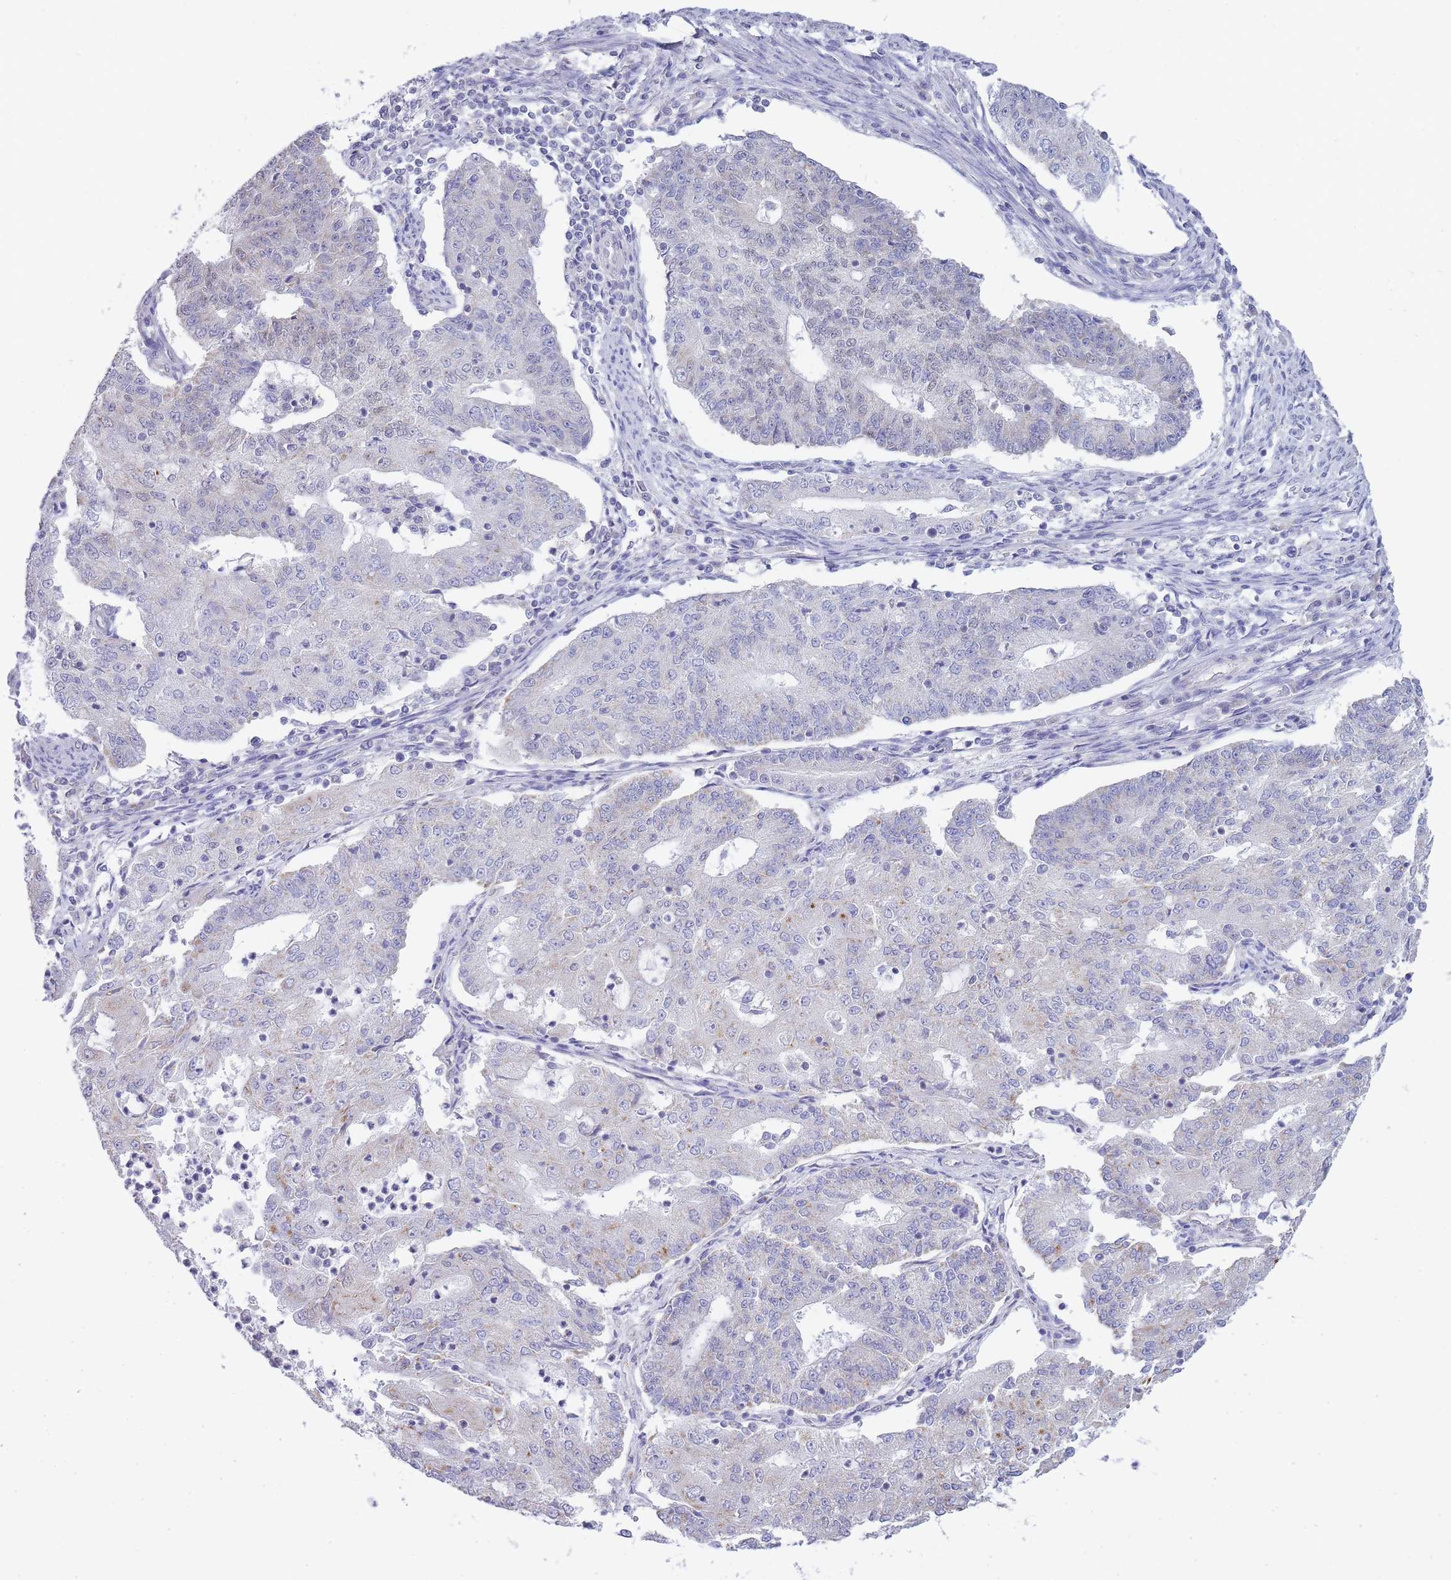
{"staining": {"intensity": "weak", "quantity": "<25%", "location": "nuclear"}, "tissue": "endometrial cancer", "cell_type": "Tumor cells", "image_type": "cancer", "snomed": [{"axis": "morphology", "description": "Adenocarcinoma, NOS"}, {"axis": "topography", "description": "Endometrium"}], "caption": "IHC photomicrograph of endometrial cancer stained for a protein (brown), which exhibits no expression in tumor cells.", "gene": "FRAT2", "patient": {"sex": "female", "age": 56}}